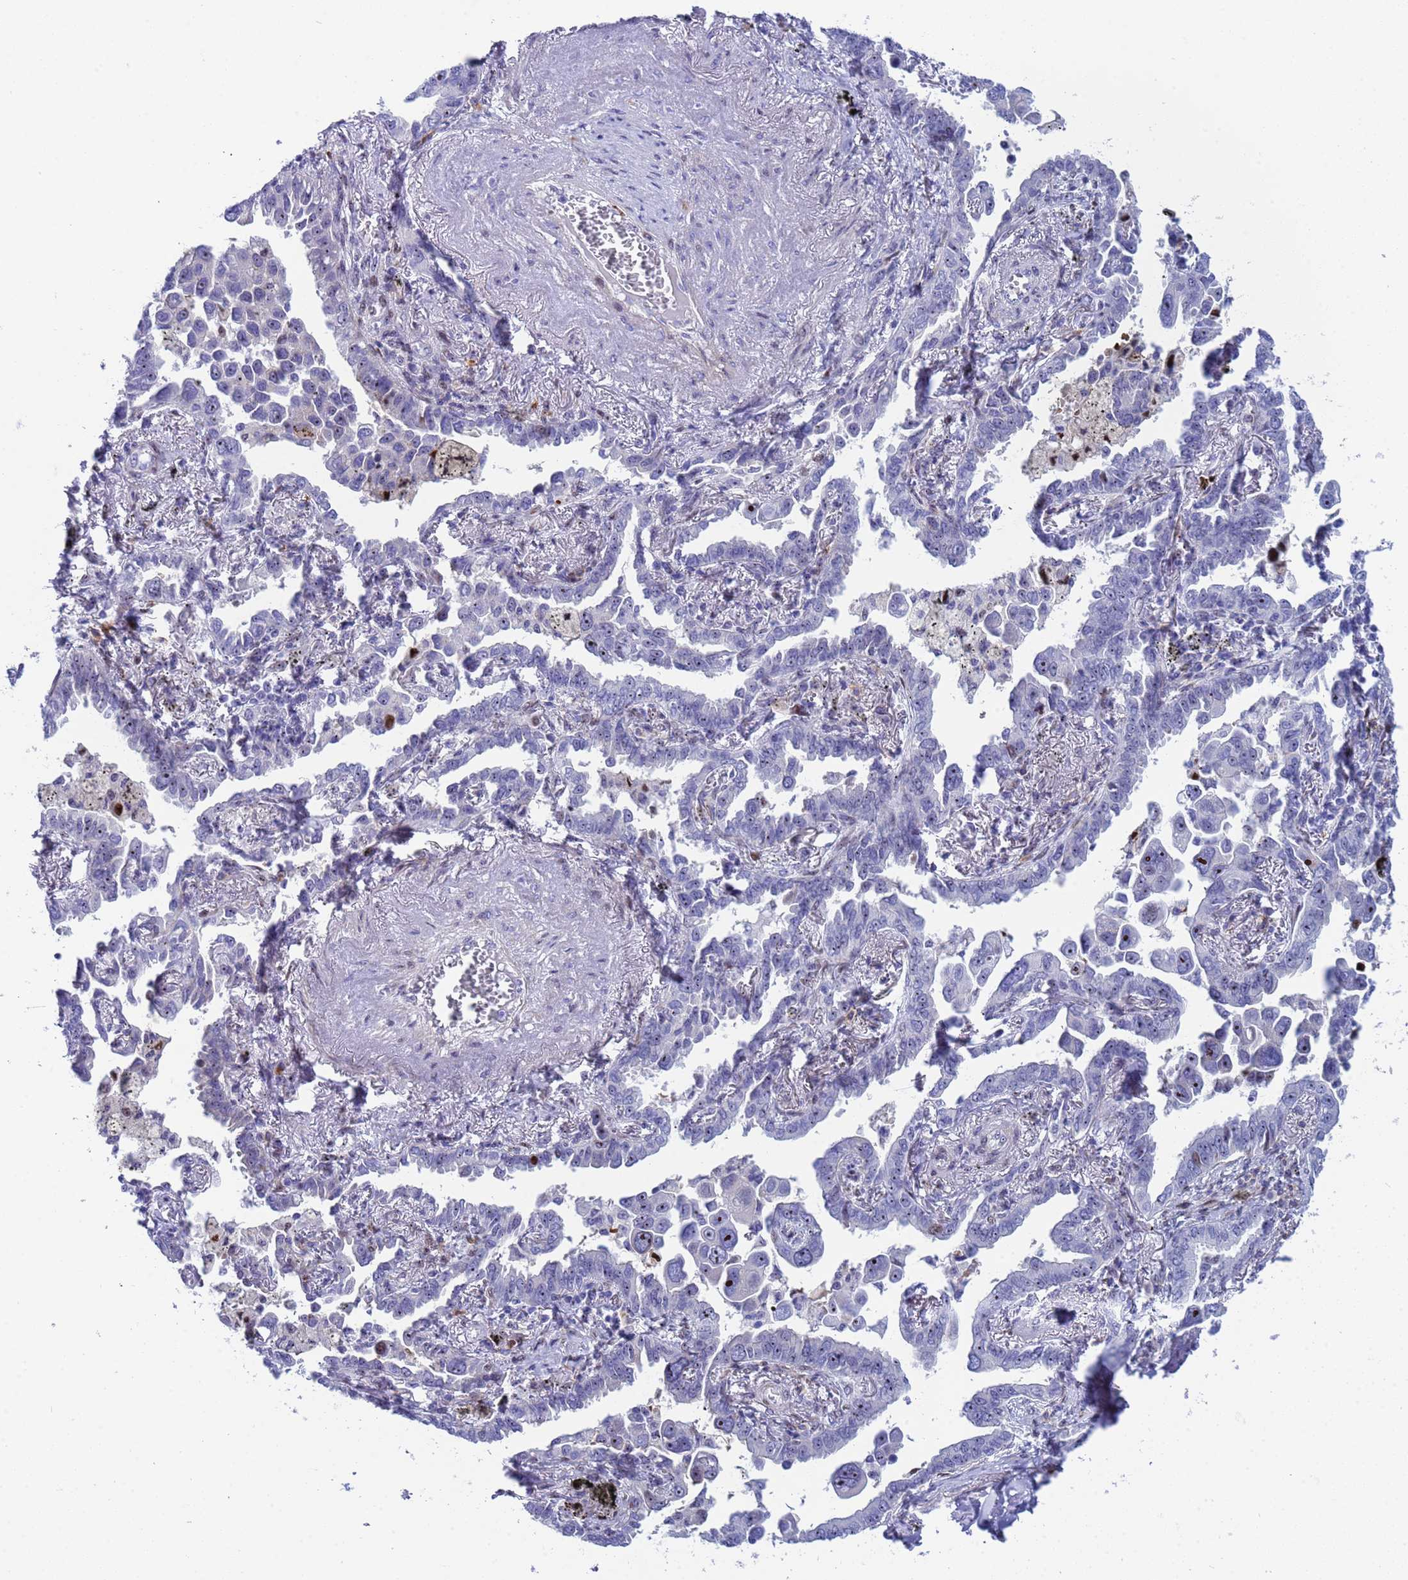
{"staining": {"intensity": "negative", "quantity": "none", "location": "none"}, "tissue": "lung cancer", "cell_type": "Tumor cells", "image_type": "cancer", "snomed": [{"axis": "morphology", "description": "Adenocarcinoma, NOS"}, {"axis": "topography", "description": "Lung"}], "caption": "DAB (3,3'-diaminobenzidine) immunohistochemical staining of human lung cancer (adenocarcinoma) displays no significant positivity in tumor cells. The staining is performed using DAB brown chromogen with nuclei counter-stained in using hematoxylin.", "gene": "POP5", "patient": {"sex": "male", "age": 67}}